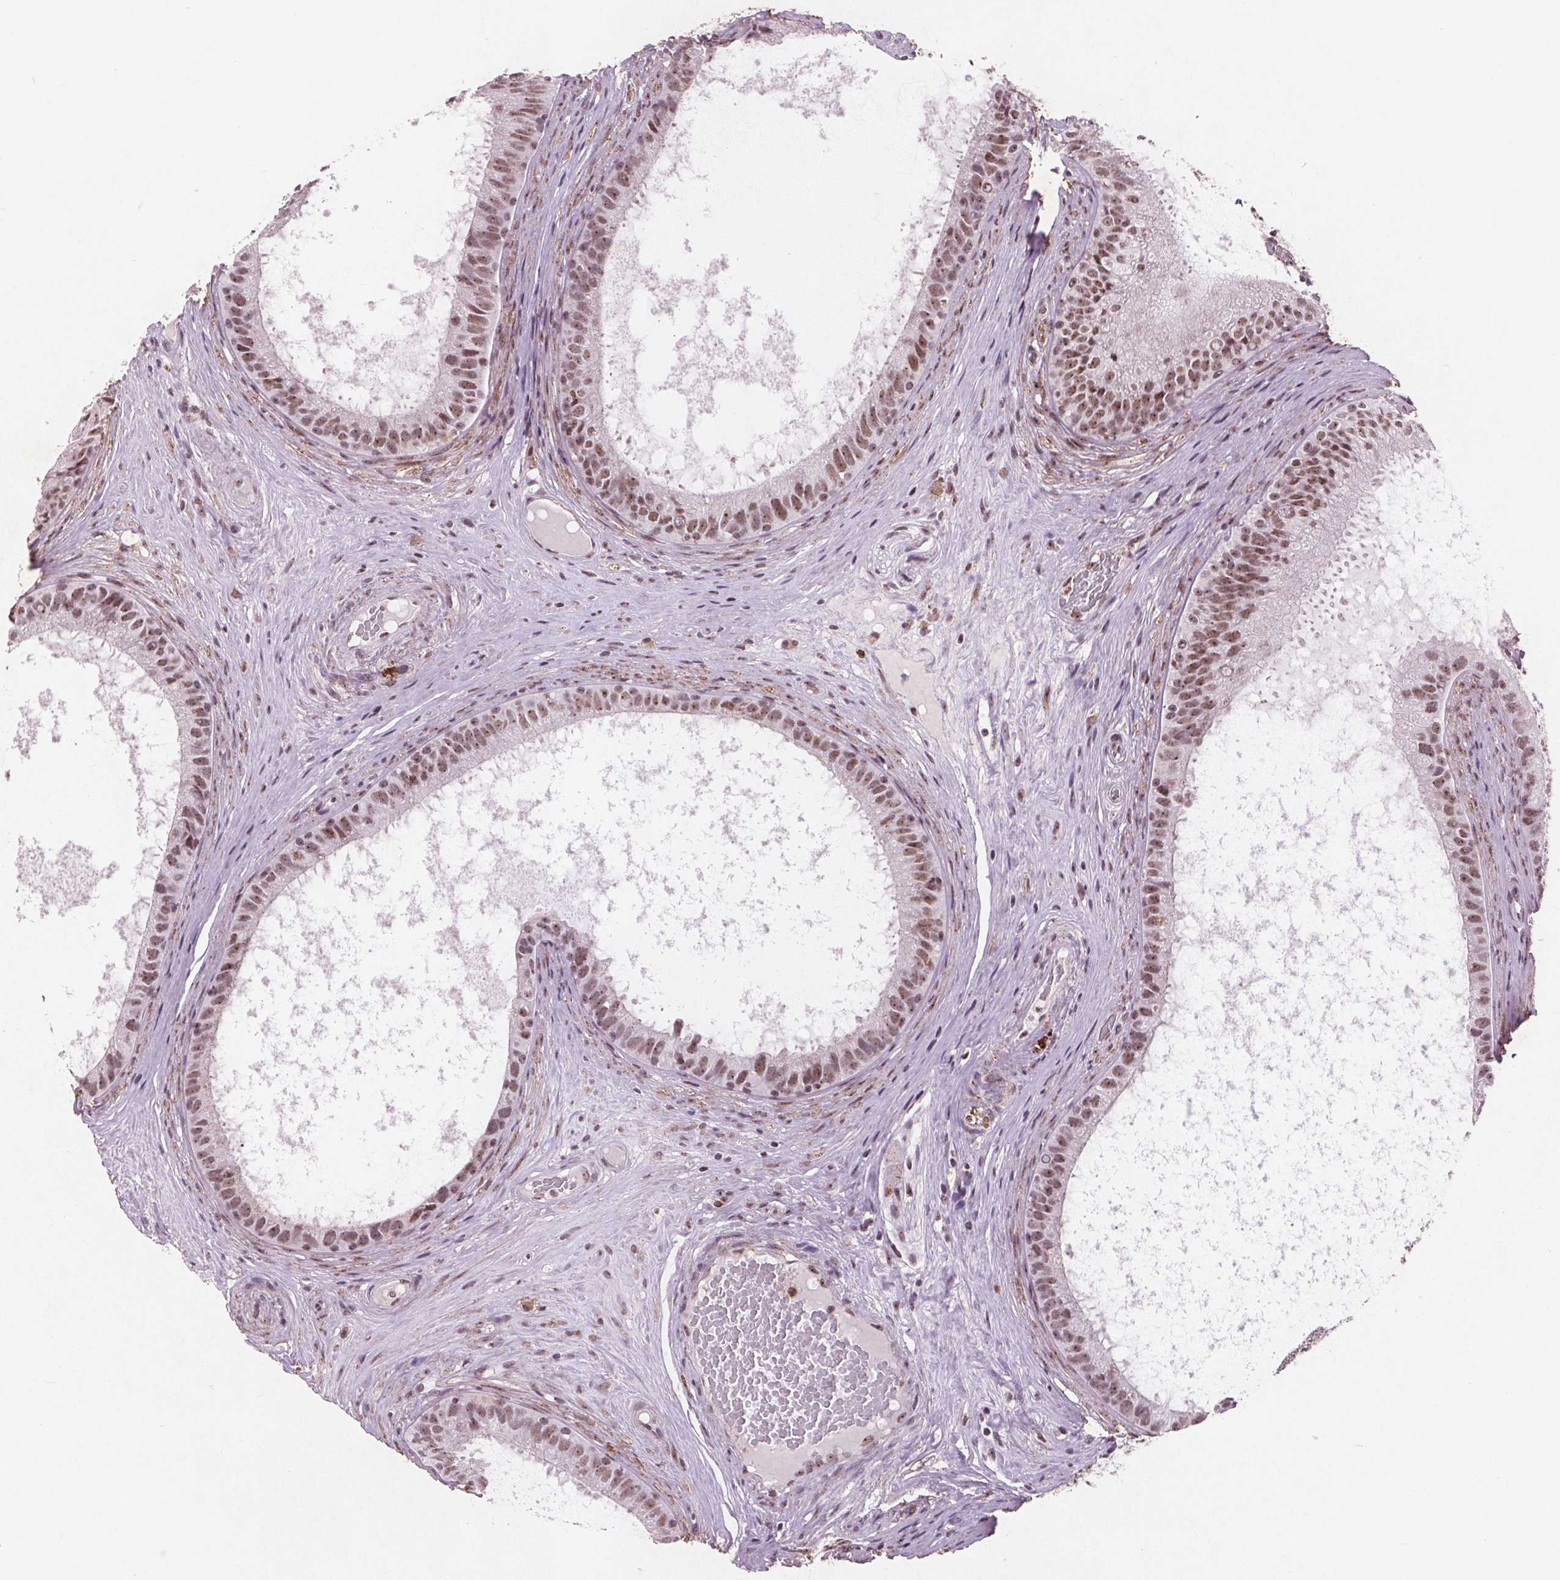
{"staining": {"intensity": "moderate", "quantity": ">75%", "location": "nuclear"}, "tissue": "epididymis", "cell_type": "Glandular cells", "image_type": "normal", "snomed": [{"axis": "morphology", "description": "Normal tissue, NOS"}, {"axis": "topography", "description": "Epididymis"}], "caption": "Protein staining shows moderate nuclear positivity in approximately >75% of glandular cells in normal epididymis.", "gene": "RPS6KA2", "patient": {"sex": "male", "age": 59}}